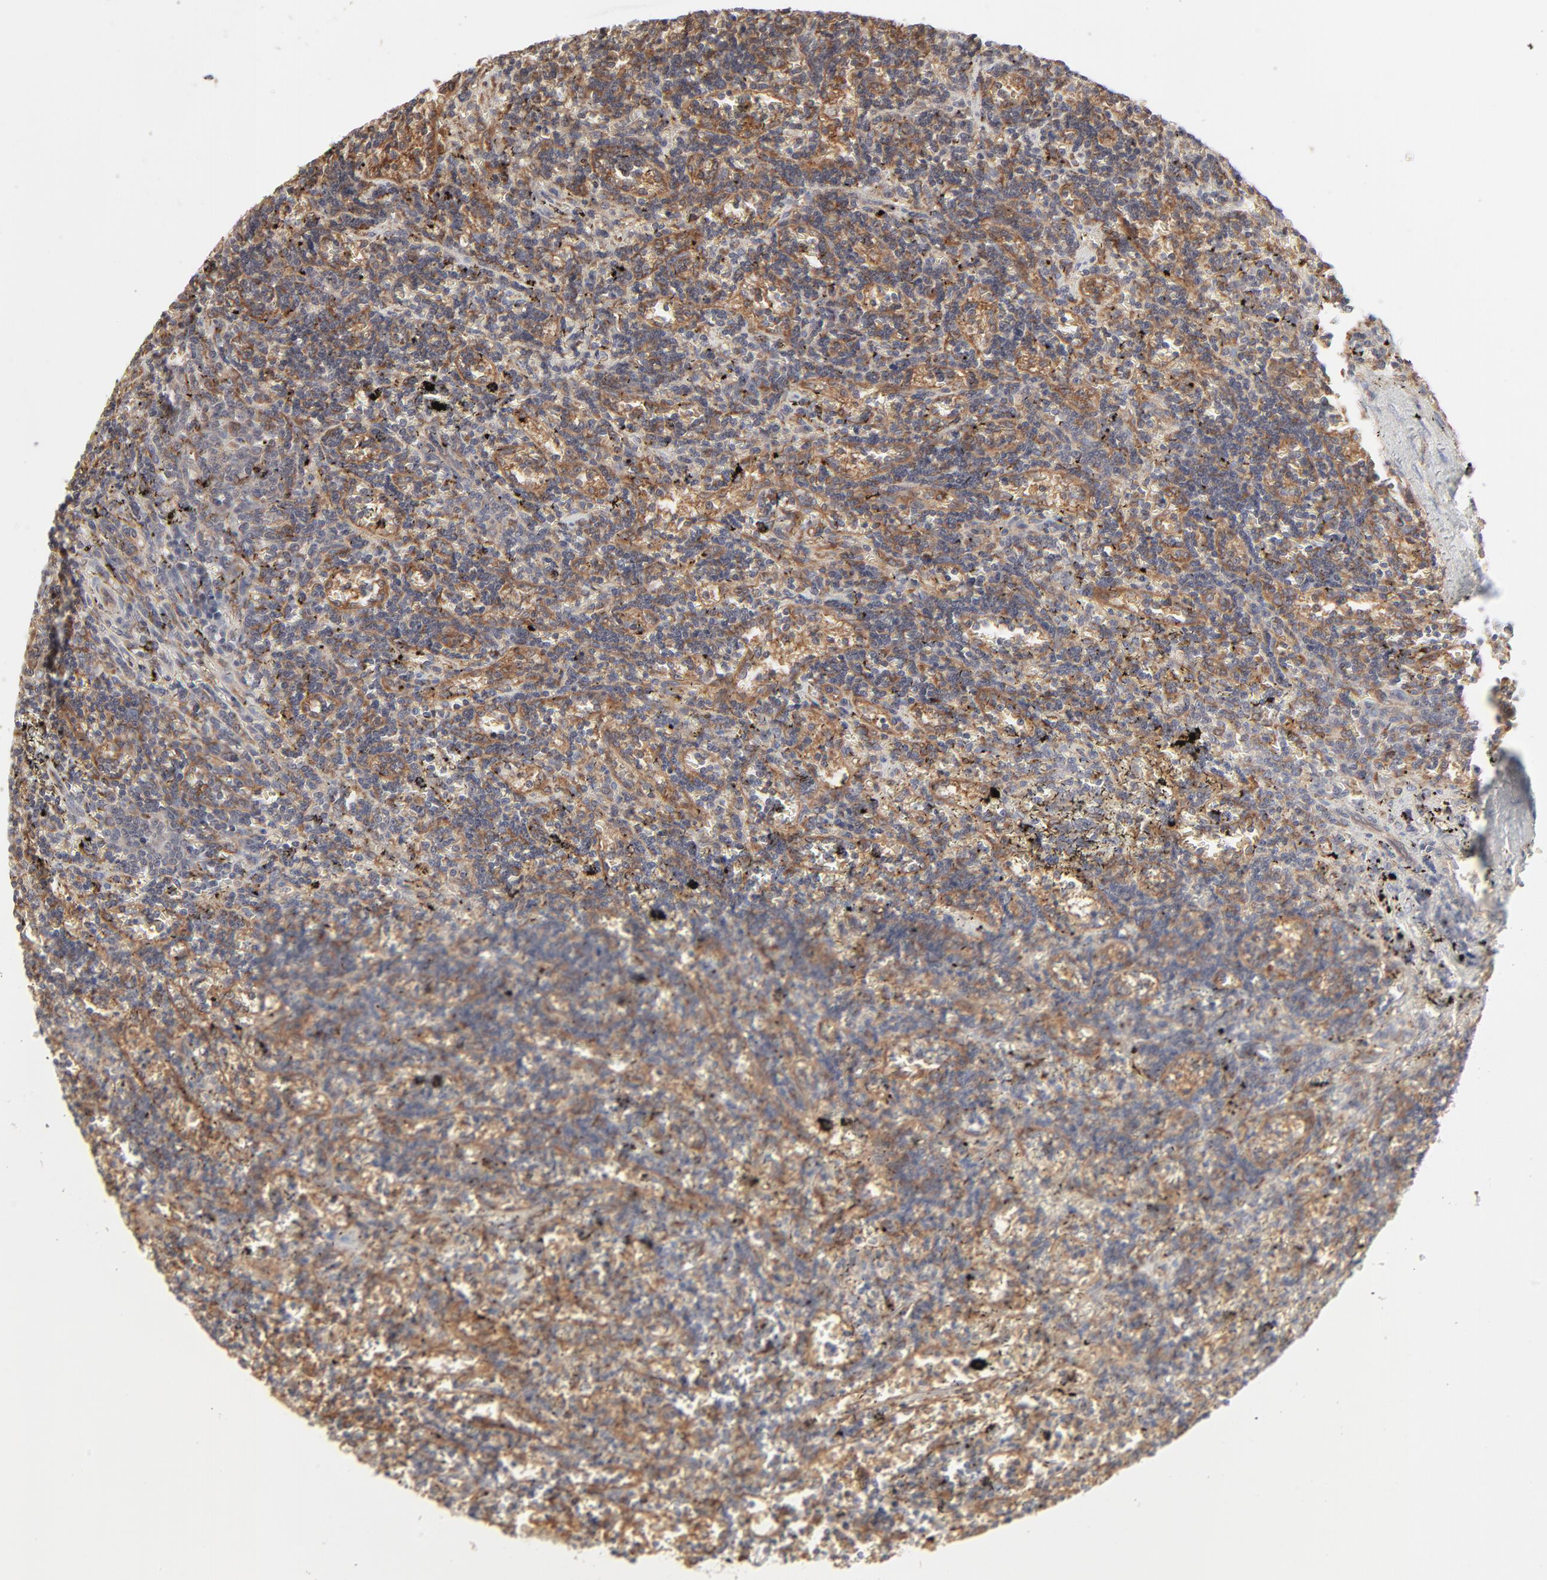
{"staining": {"intensity": "moderate", "quantity": "25%-75%", "location": "cytoplasmic/membranous"}, "tissue": "lymphoma", "cell_type": "Tumor cells", "image_type": "cancer", "snomed": [{"axis": "morphology", "description": "Malignant lymphoma, non-Hodgkin's type, Low grade"}, {"axis": "topography", "description": "Spleen"}], "caption": "Immunohistochemical staining of human lymphoma exhibits moderate cytoplasmic/membranous protein positivity in approximately 25%-75% of tumor cells. (Brightfield microscopy of DAB IHC at high magnification).", "gene": "RAB5C", "patient": {"sex": "male", "age": 60}}